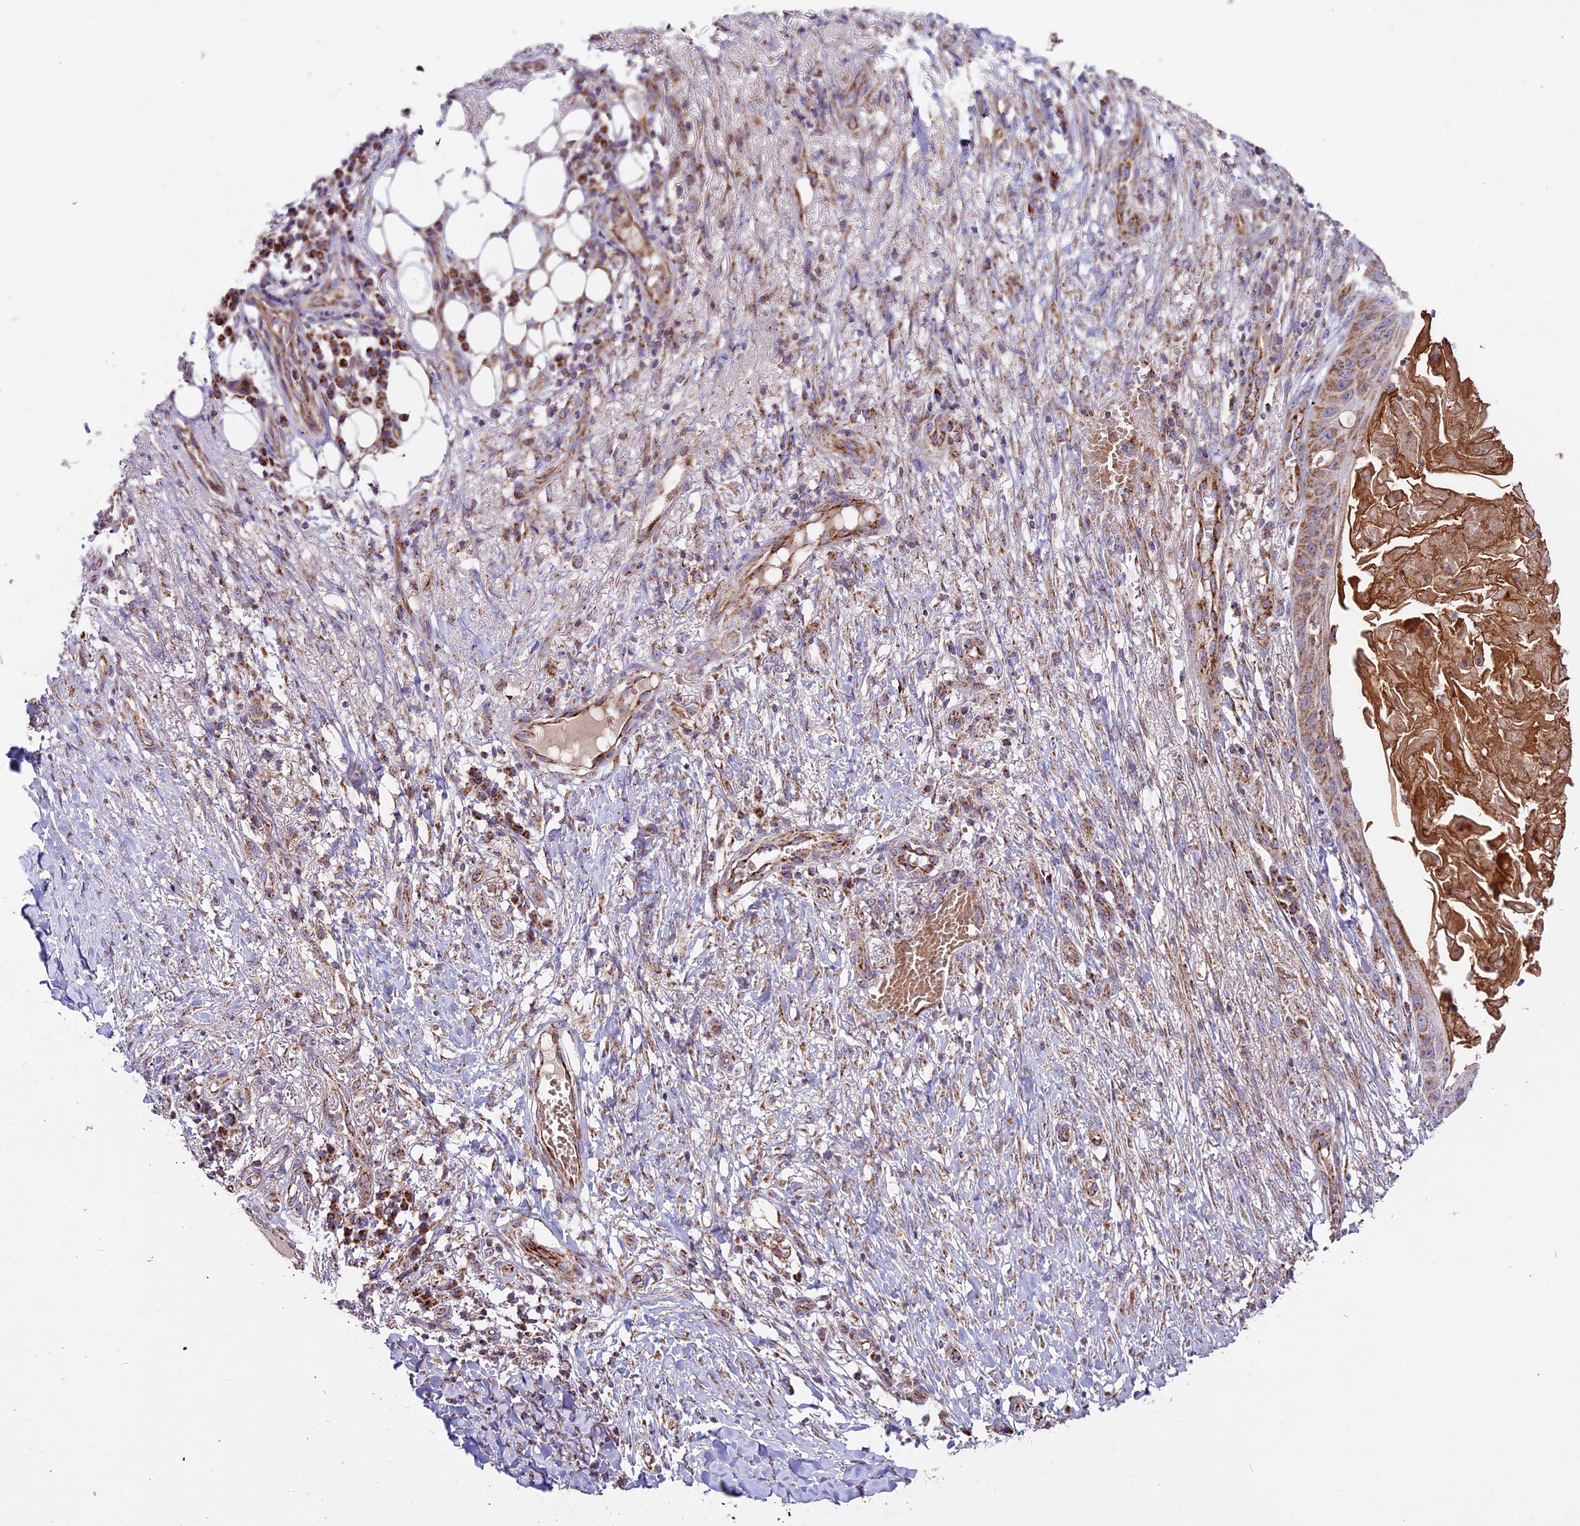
{"staining": {"intensity": "moderate", "quantity": ">75%", "location": "cytoplasmic/membranous"}, "tissue": "skin cancer", "cell_type": "Tumor cells", "image_type": "cancer", "snomed": [{"axis": "morphology", "description": "Squamous cell carcinoma, NOS"}, {"axis": "topography", "description": "Skin"}], "caption": "There is medium levels of moderate cytoplasmic/membranous expression in tumor cells of squamous cell carcinoma (skin), as demonstrated by immunohistochemical staining (brown color).", "gene": "NDUFA8", "patient": {"sex": "male", "age": 70}}